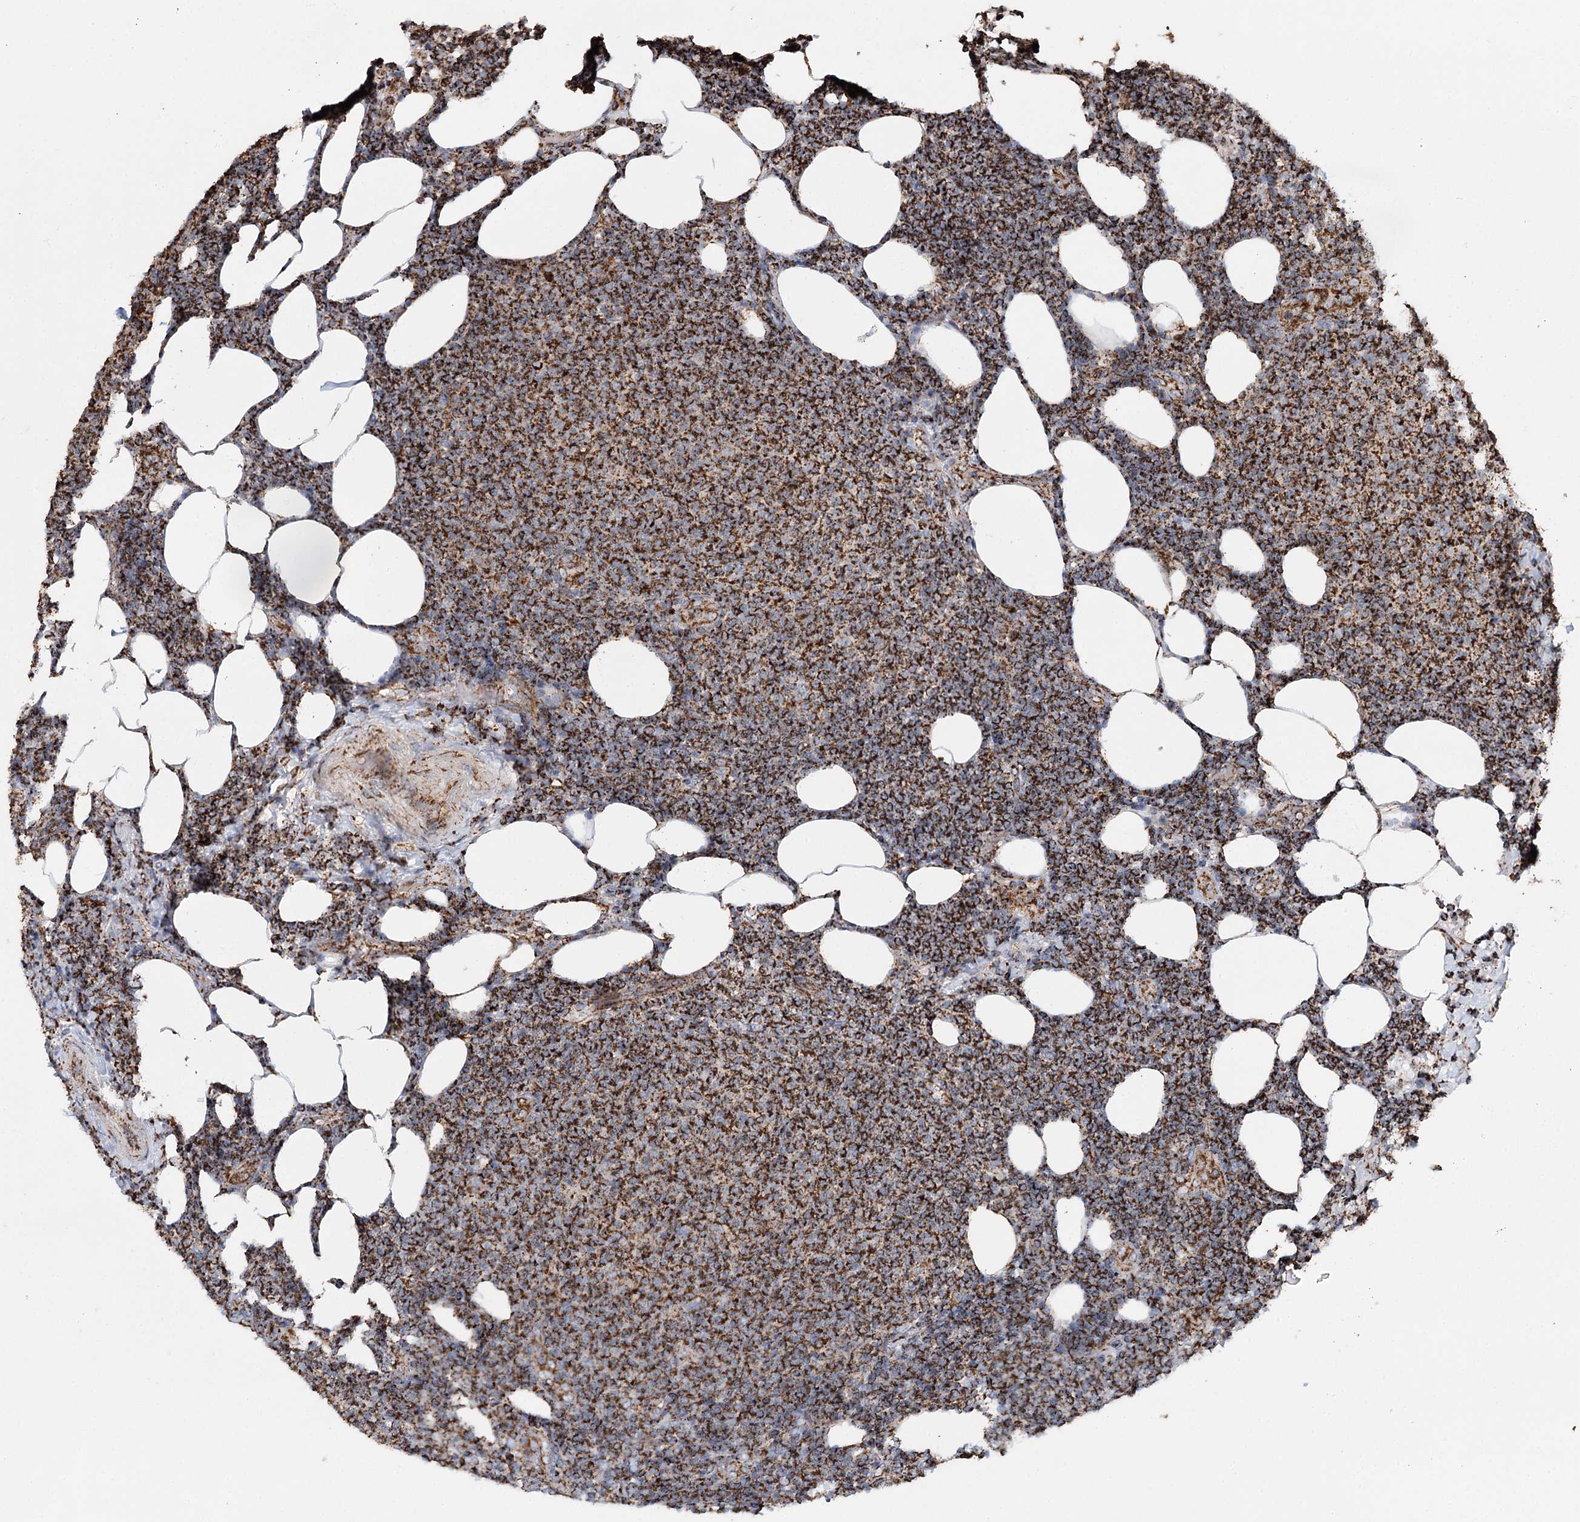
{"staining": {"intensity": "strong", "quantity": ">75%", "location": "cytoplasmic/membranous"}, "tissue": "lymphoma", "cell_type": "Tumor cells", "image_type": "cancer", "snomed": [{"axis": "morphology", "description": "Malignant lymphoma, non-Hodgkin's type, Low grade"}, {"axis": "topography", "description": "Lymph node"}], "caption": "Immunohistochemistry (IHC) (DAB) staining of human malignant lymphoma, non-Hodgkin's type (low-grade) shows strong cytoplasmic/membranous protein positivity in about >75% of tumor cells. (IHC, brightfield microscopy, high magnification).", "gene": "APH1A", "patient": {"sex": "male", "age": 66}}